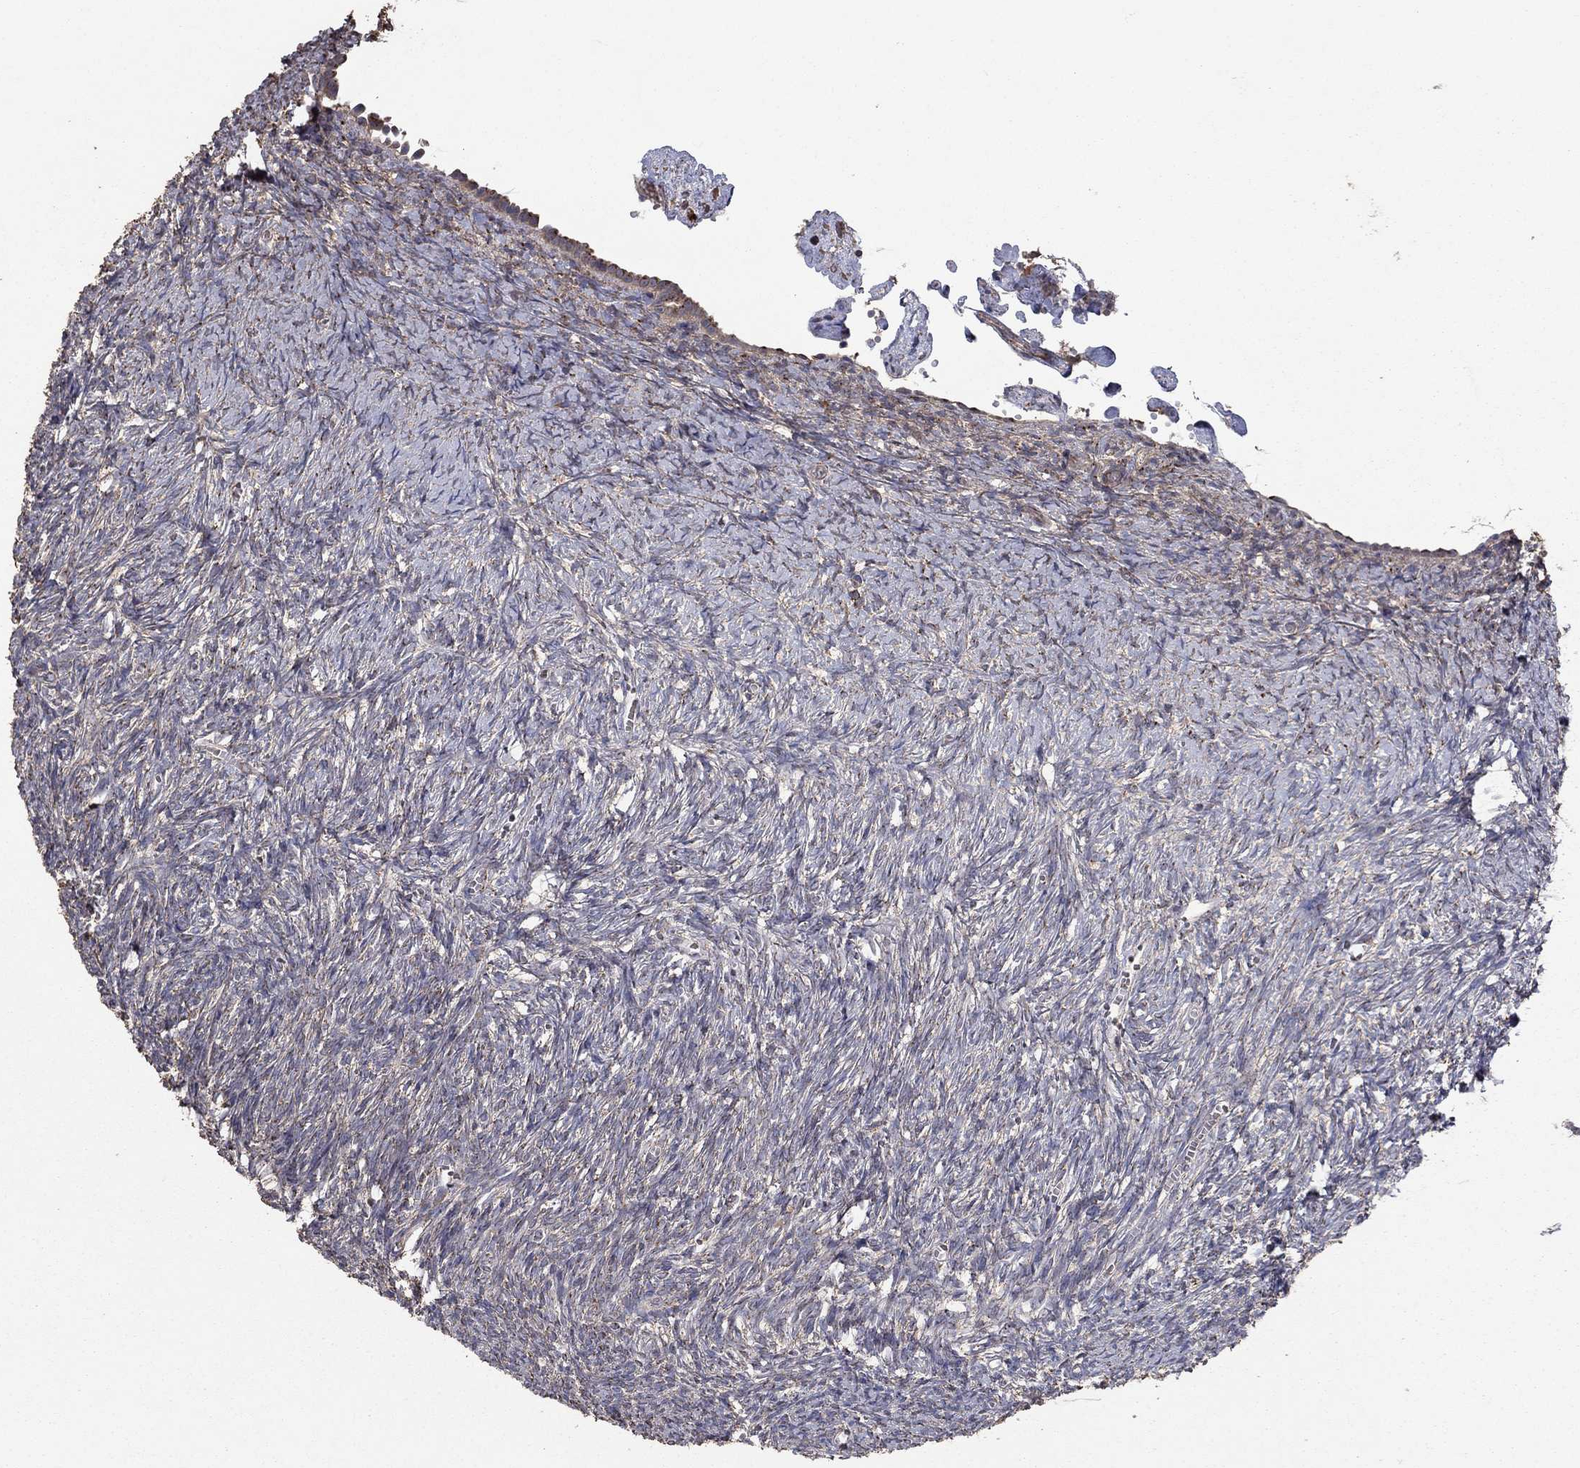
{"staining": {"intensity": "negative", "quantity": "none", "location": "none"}, "tissue": "ovary", "cell_type": "Ovarian stroma cells", "image_type": "normal", "snomed": [{"axis": "morphology", "description": "Normal tissue, NOS"}, {"axis": "topography", "description": "Ovary"}], "caption": "High magnification brightfield microscopy of unremarkable ovary stained with DAB (brown) and counterstained with hematoxylin (blue): ovarian stroma cells show no significant positivity.", "gene": "FLT4", "patient": {"sex": "female", "age": 43}}